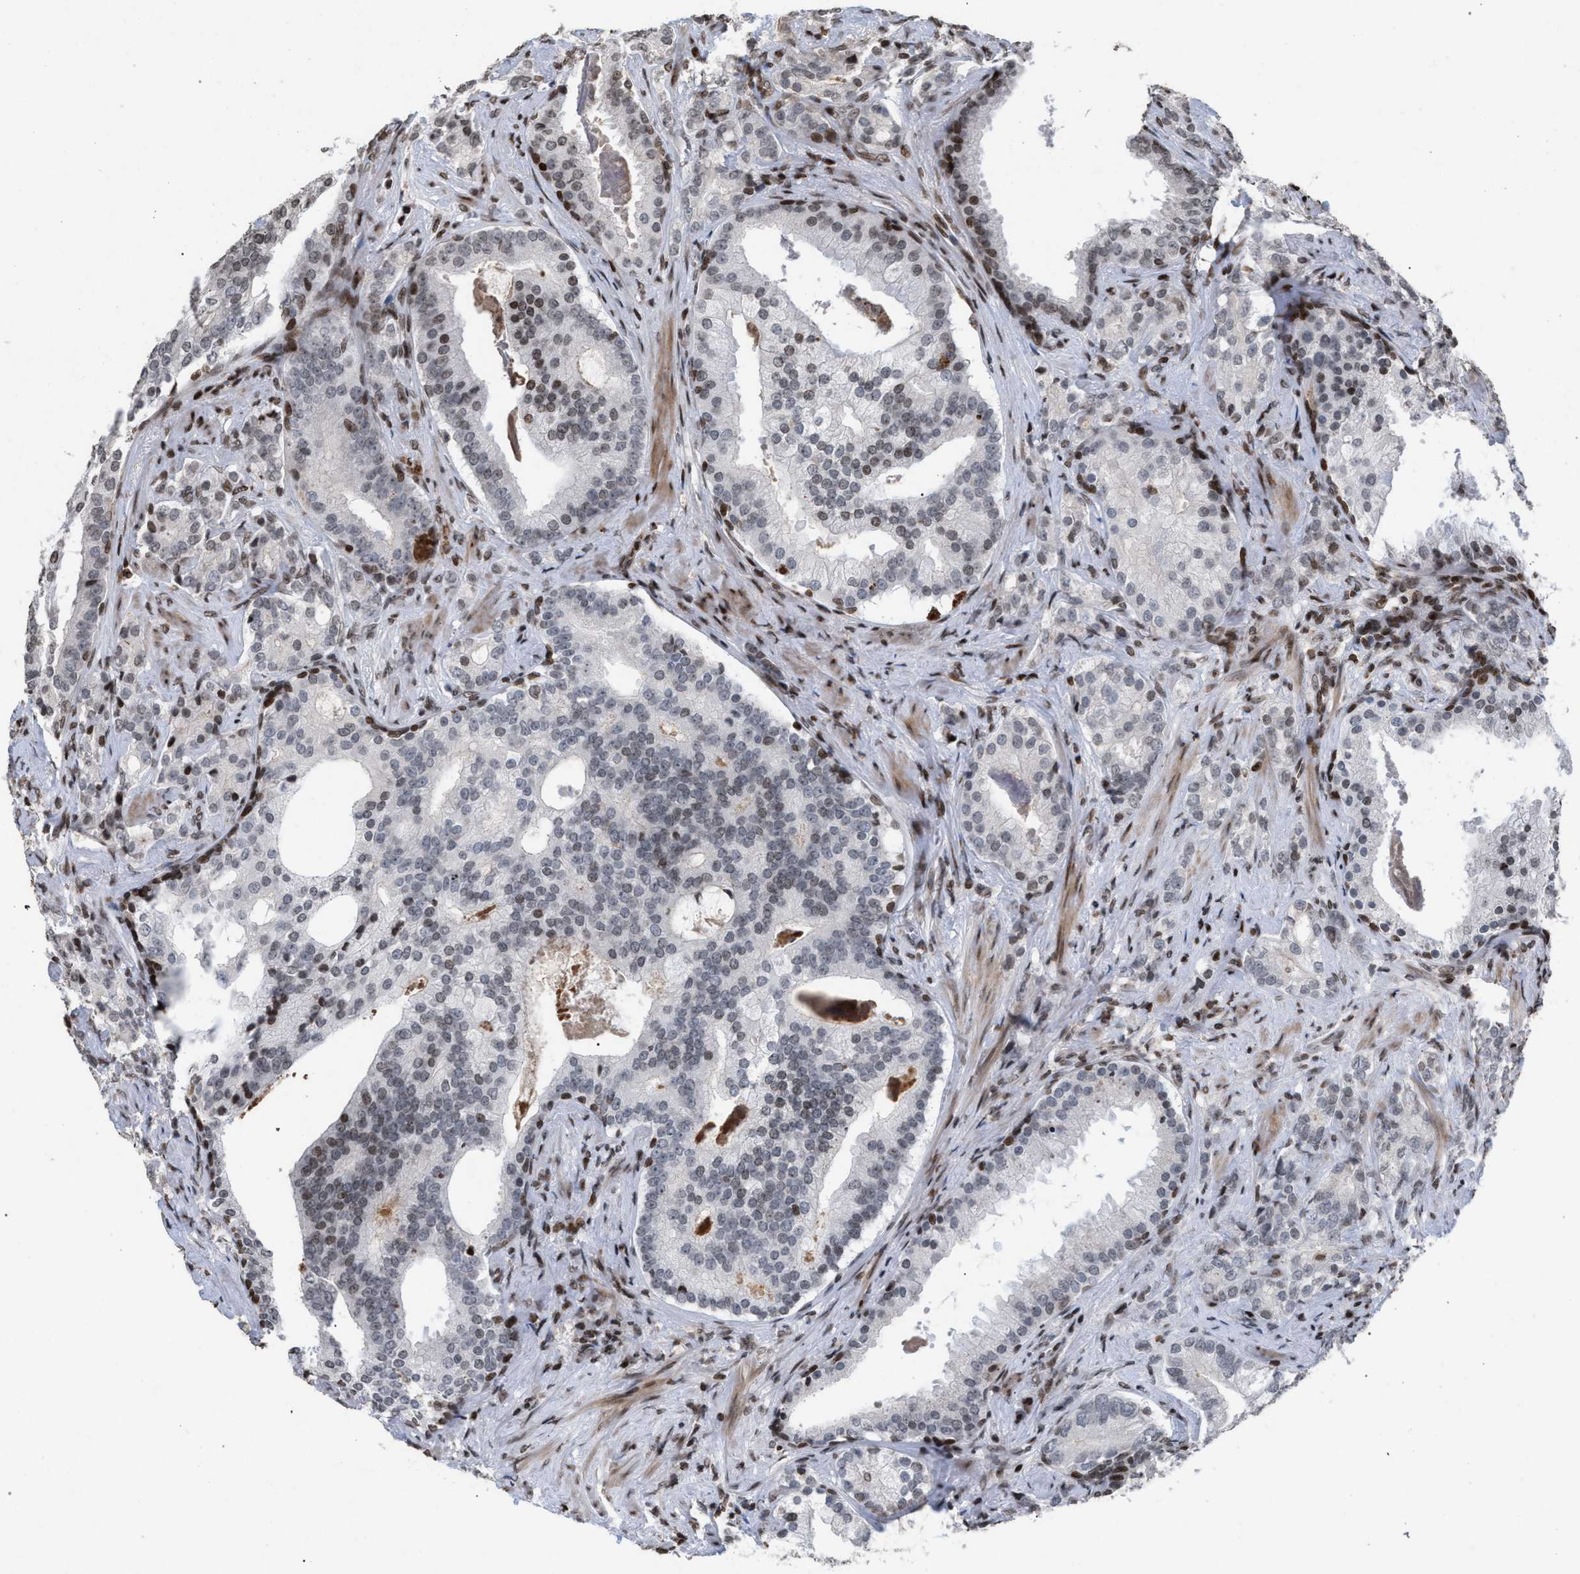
{"staining": {"intensity": "moderate", "quantity": "<25%", "location": "nuclear"}, "tissue": "prostate cancer", "cell_type": "Tumor cells", "image_type": "cancer", "snomed": [{"axis": "morphology", "description": "Adenocarcinoma, Low grade"}, {"axis": "topography", "description": "Prostate"}], "caption": "There is low levels of moderate nuclear expression in tumor cells of prostate cancer (adenocarcinoma (low-grade)), as demonstrated by immunohistochemical staining (brown color).", "gene": "FOXD3", "patient": {"sex": "male", "age": 58}}